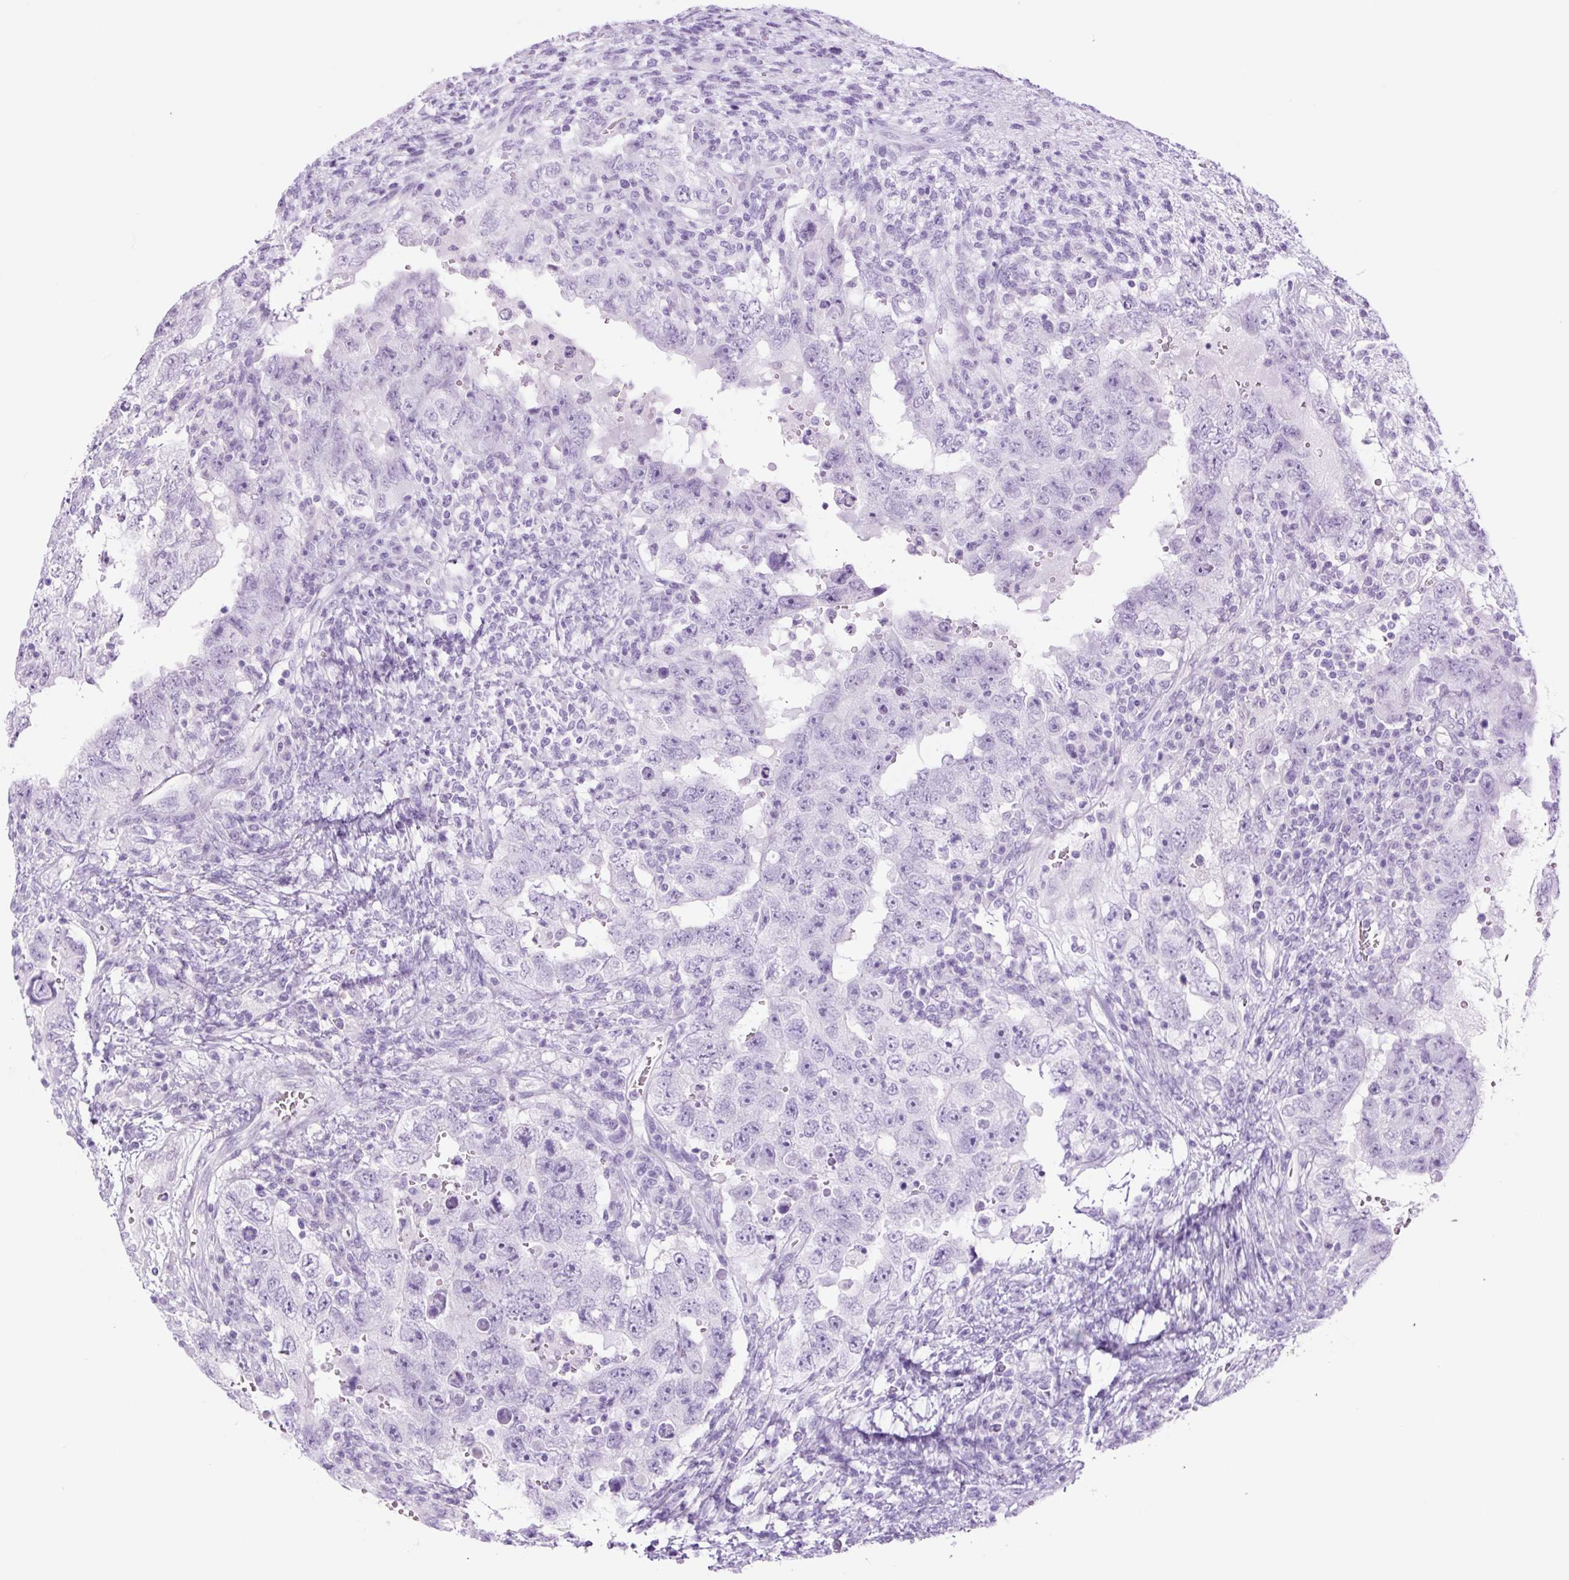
{"staining": {"intensity": "negative", "quantity": "none", "location": "none"}, "tissue": "testis cancer", "cell_type": "Tumor cells", "image_type": "cancer", "snomed": [{"axis": "morphology", "description": "Carcinoma, Embryonal, NOS"}, {"axis": "topography", "description": "Testis"}], "caption": "Testis cancer was stained to show a protein in brown. There is no significant staining in tumor cells. Nuclei are stained in blue.", "gene": "TFF2", "patient": {"sex": "male", "age": 26}}